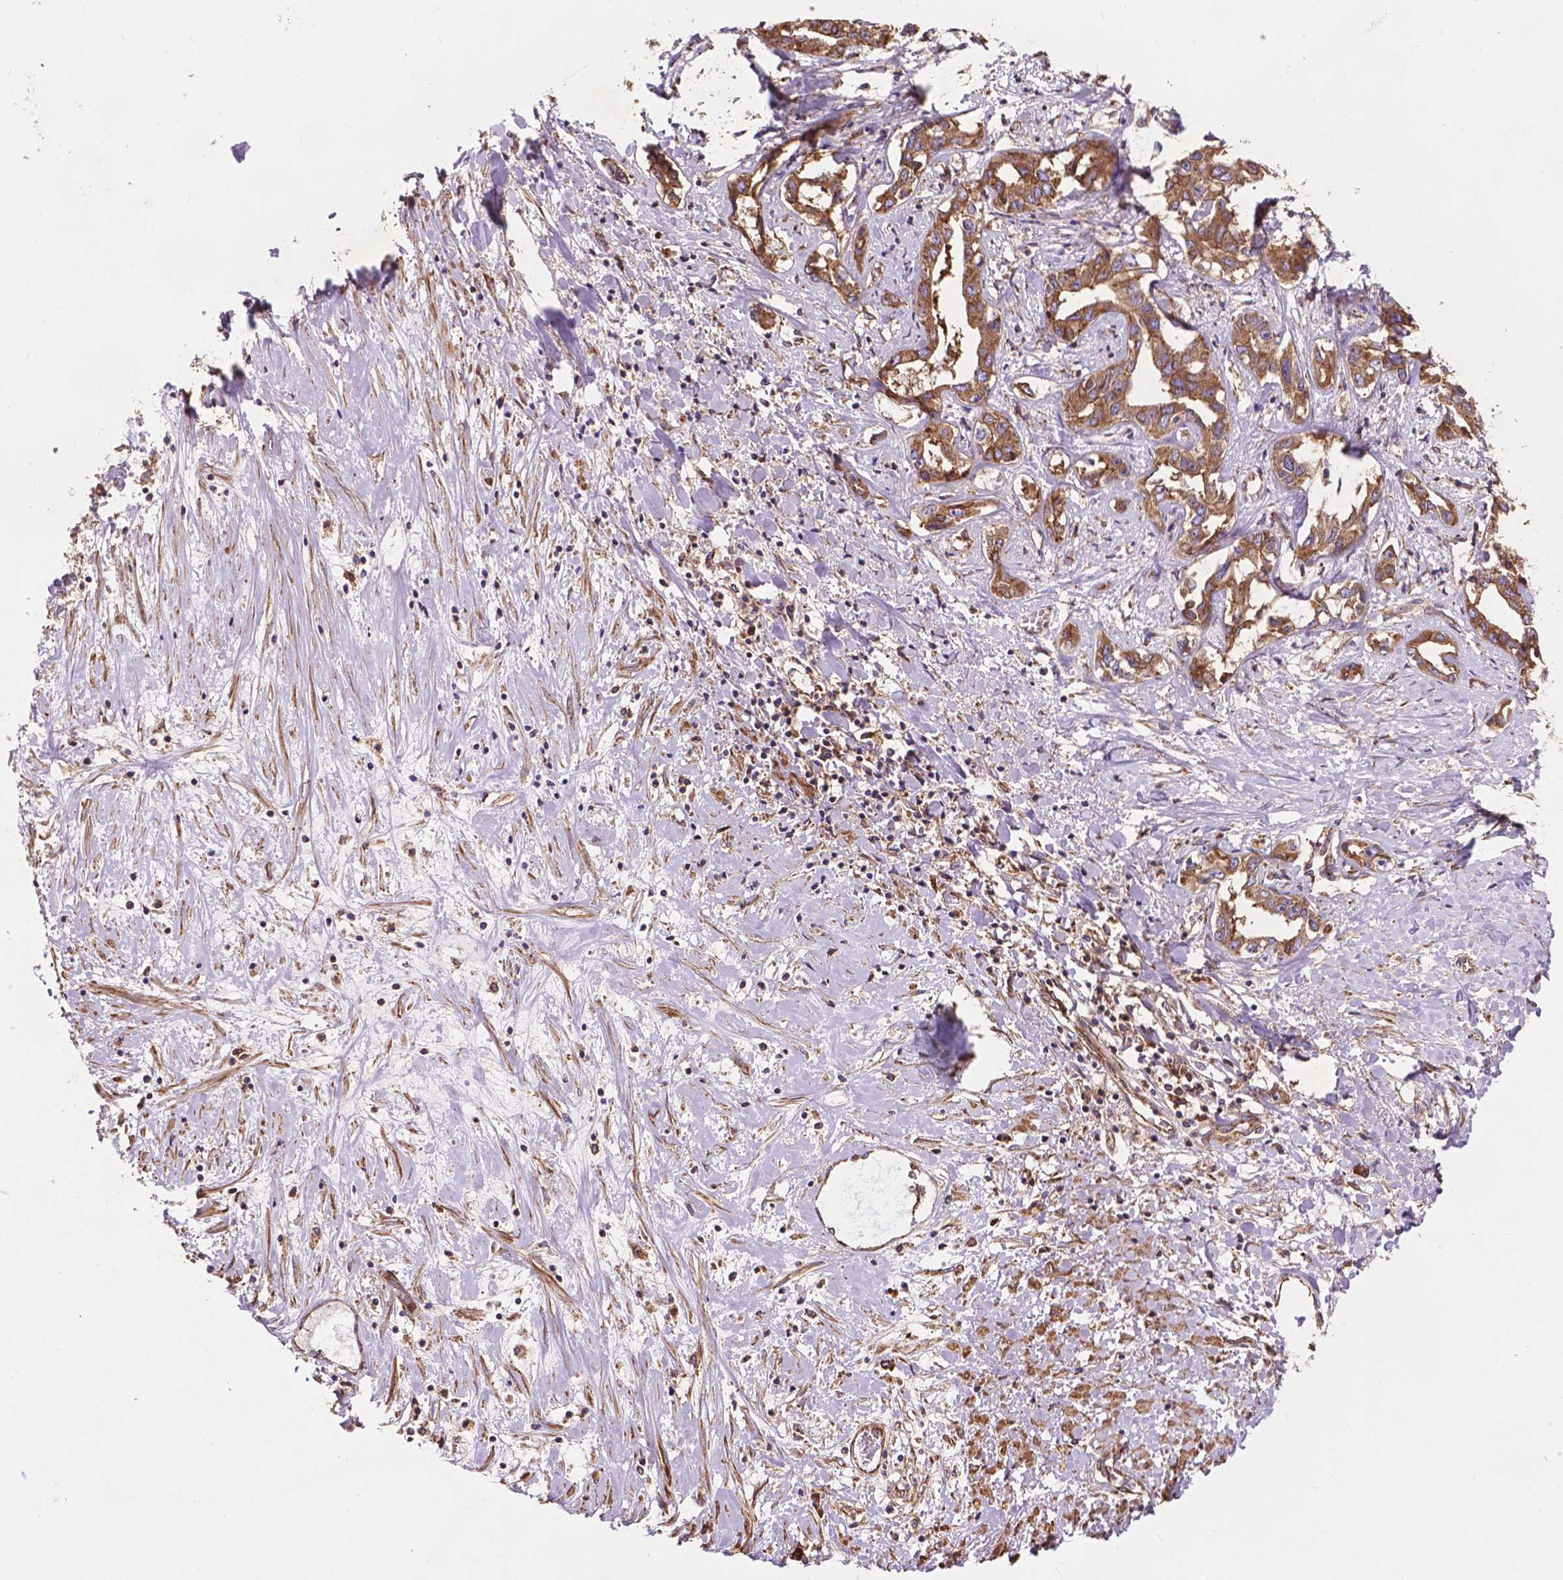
{"staining": {"intensity": "moderate", "quantity": ">75%", "location": "cytoplasmic/membranous"}, "tissue": "liver cancer", "cell_type": "Tumor cells", "image_type": "cancer", "snomed": [{"axis": "morphology", "description": "Cholangiocarcinoma"}, {"axis": "topography", "description": "Liver"}], "caption": "An image of cholangiocarcinoma (liver) stained for a protein shows moderate cytoplasmic/membranous brown staining in tumor cells. (DAB IHC, brown staining for protein, blue staining for nuclei).", "gene": "CCDC71L", "patient": {"sex": "male", "age": 59}}